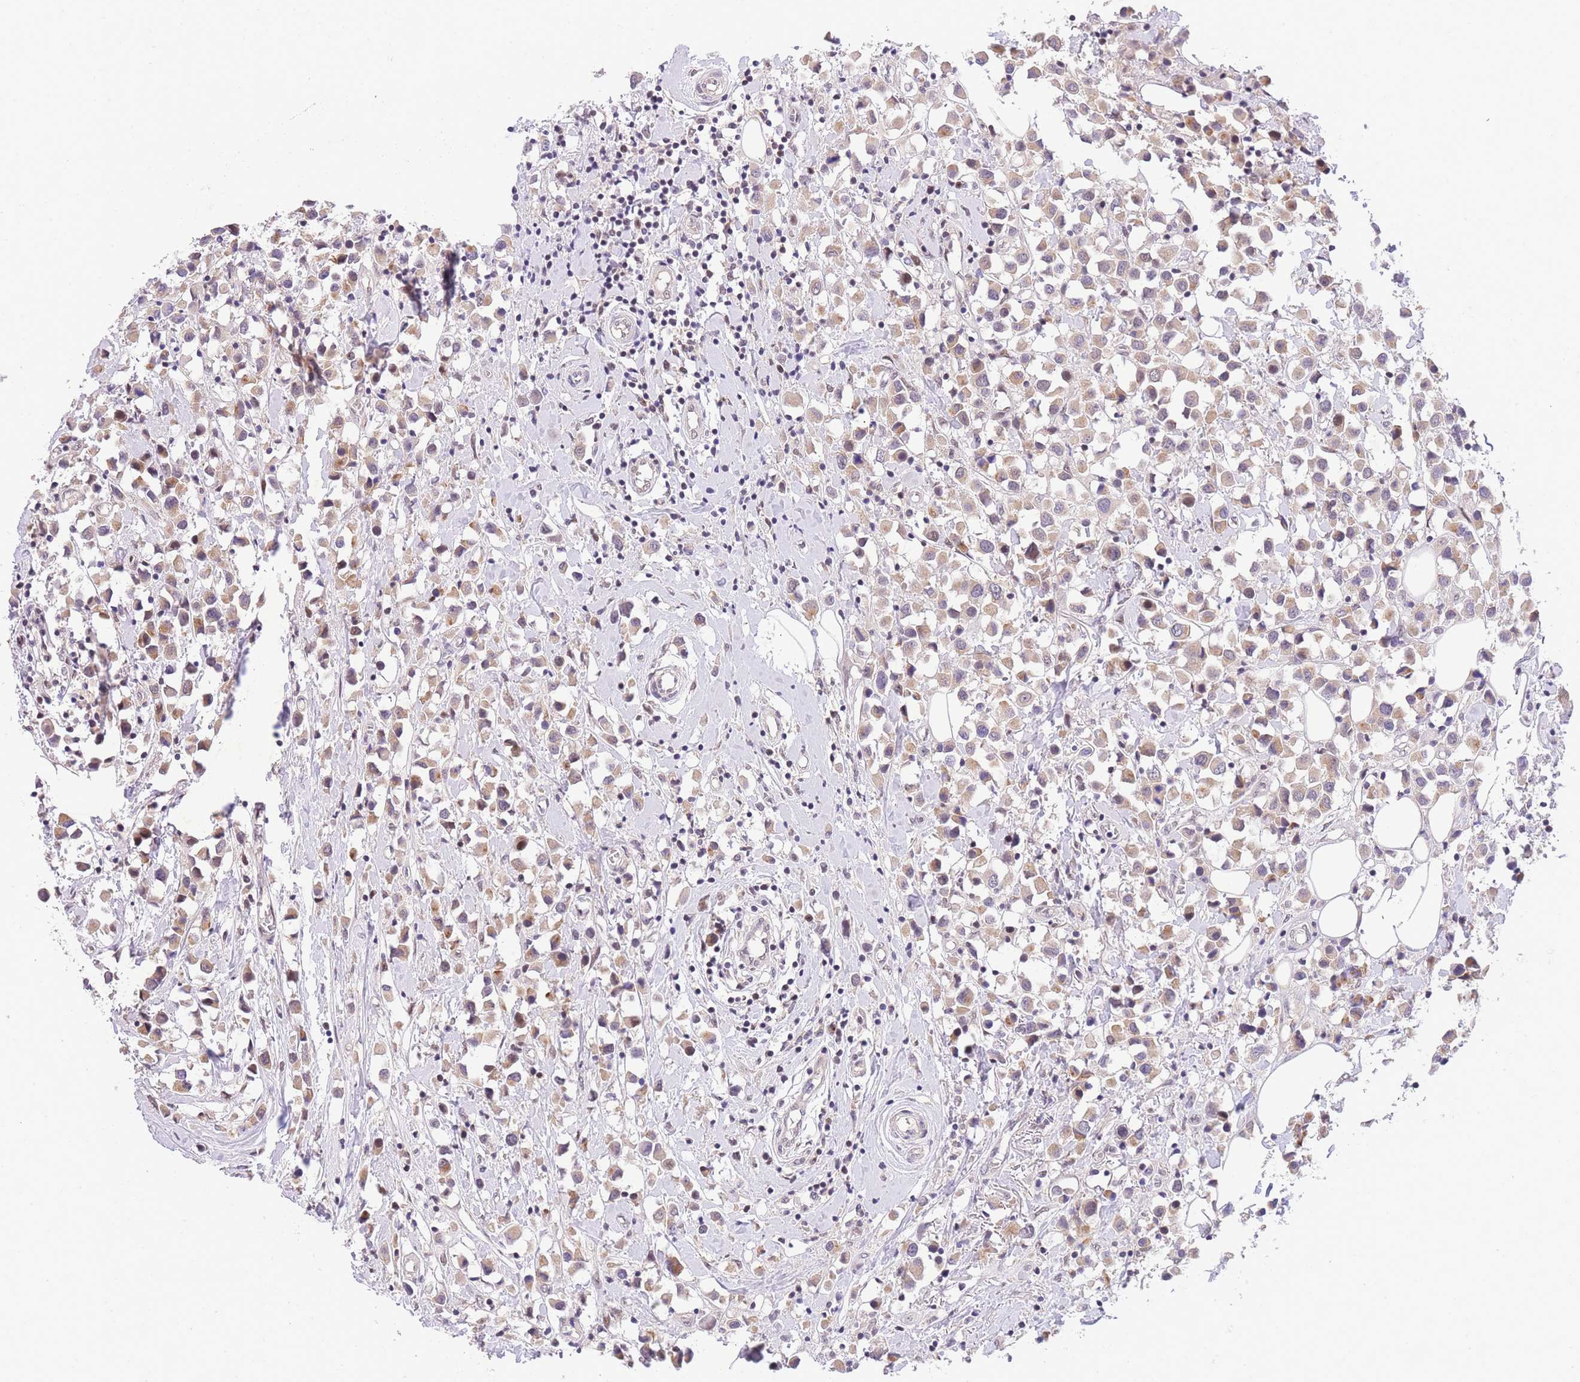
{"staining": {"intensity": "weak", "quantity": ">75%", "location": "cytoplasmic/membranous"}, "tissue": "breast cancer", "cell_type": "Tumor cells", "image_type": "cancer", "snomed": [{"axis": "morphology", "description": "Duct carcinoma"}, {"axis": "topography", "description": "Breast"}], "caption": "Immunohistochemistry (IHC) photomicrograph of breast invasive ductal carcinoma stained for a protein (brown), which exhibits low levels of weak cytoplasmic/membranous staining in approximately >75% of tumor cells.", "gene": "SLC35F2", "patient": {"sex": "female", "age": 61}}